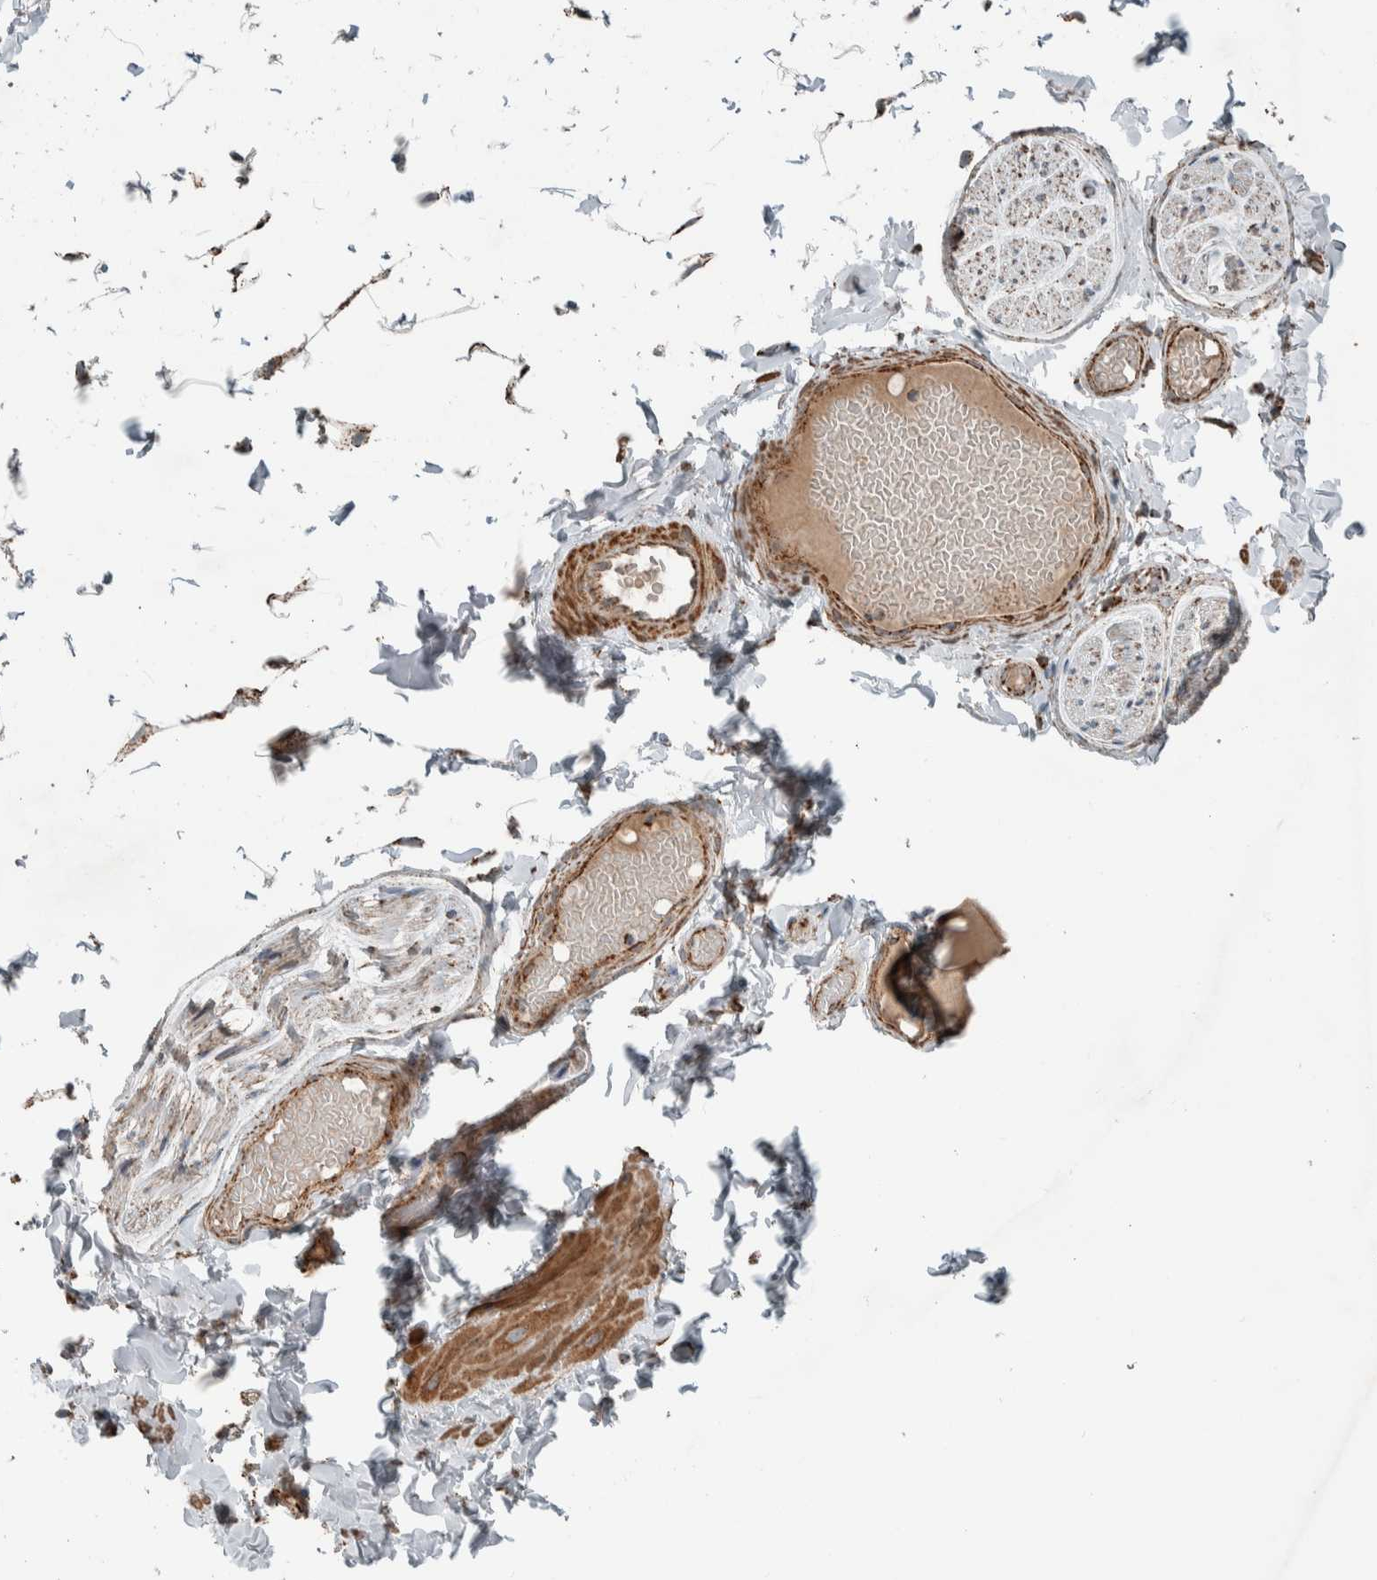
{"staining": {"intensity": "moderate", "quantity": ">75%", "location": "cytoplasmic/membranous"}, "tissue": "adipose tissue", "cell_type": "Adipocytes", "image_type": "normal", "snomed": [{"axis": "morphology", "description": "Normal tissue, NOS"}, {"axis": "topography", "description": "Adipose tissue"}, {"axis": "topography", "description": "Vascular tissue"}, {"axis": "topography", "description": "Peripheral nerve tissue"}], "caption": "Adipocytes show medium levels of moderate cytoplasmic/membranous positivity in about >75% of cells in normal human adipose tissue.", "gene": "CNTROB", "patient": {"sex": "male", "age": 25}}